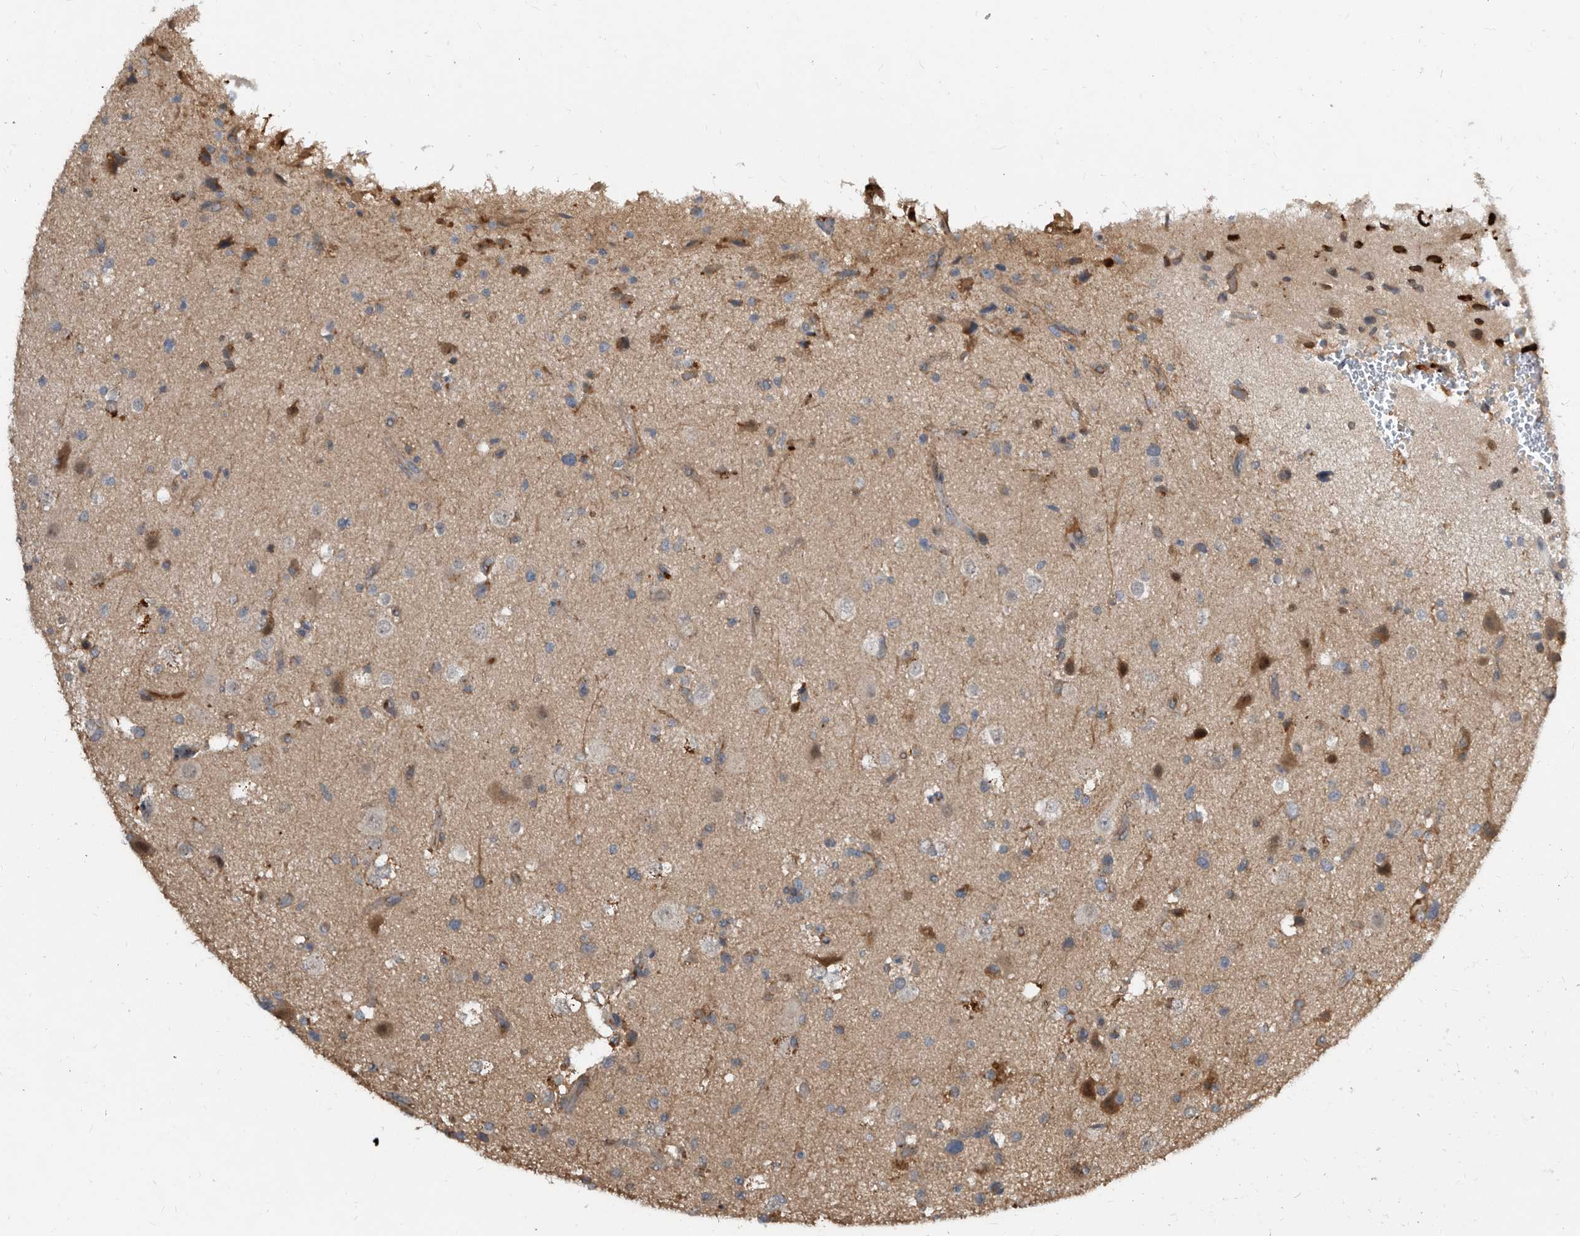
{"staining": {"intensity": "moderate", "quantity": "25%-75%", "location": "cytoplasmic/membranous"}, "tissue": "glioma", "cell_type": "Tumor cells", "image_type": "cancer", "snomed": [{"axis": "morphology", "description": "Glioma, malignant, High grade"}, {"axis": "topography", "description": "Brain"}], "caption": "High-magnification brightfield microscopy of glioma stained with DAB (brown) and counterstained with hematoxylin (blue). tumor cells exhibit moderate cytoplasmic/membranous staining is present in approximately25%-75% of cells.", "gene": "PI15", "patient": {"sex": "male", "age": 33}}